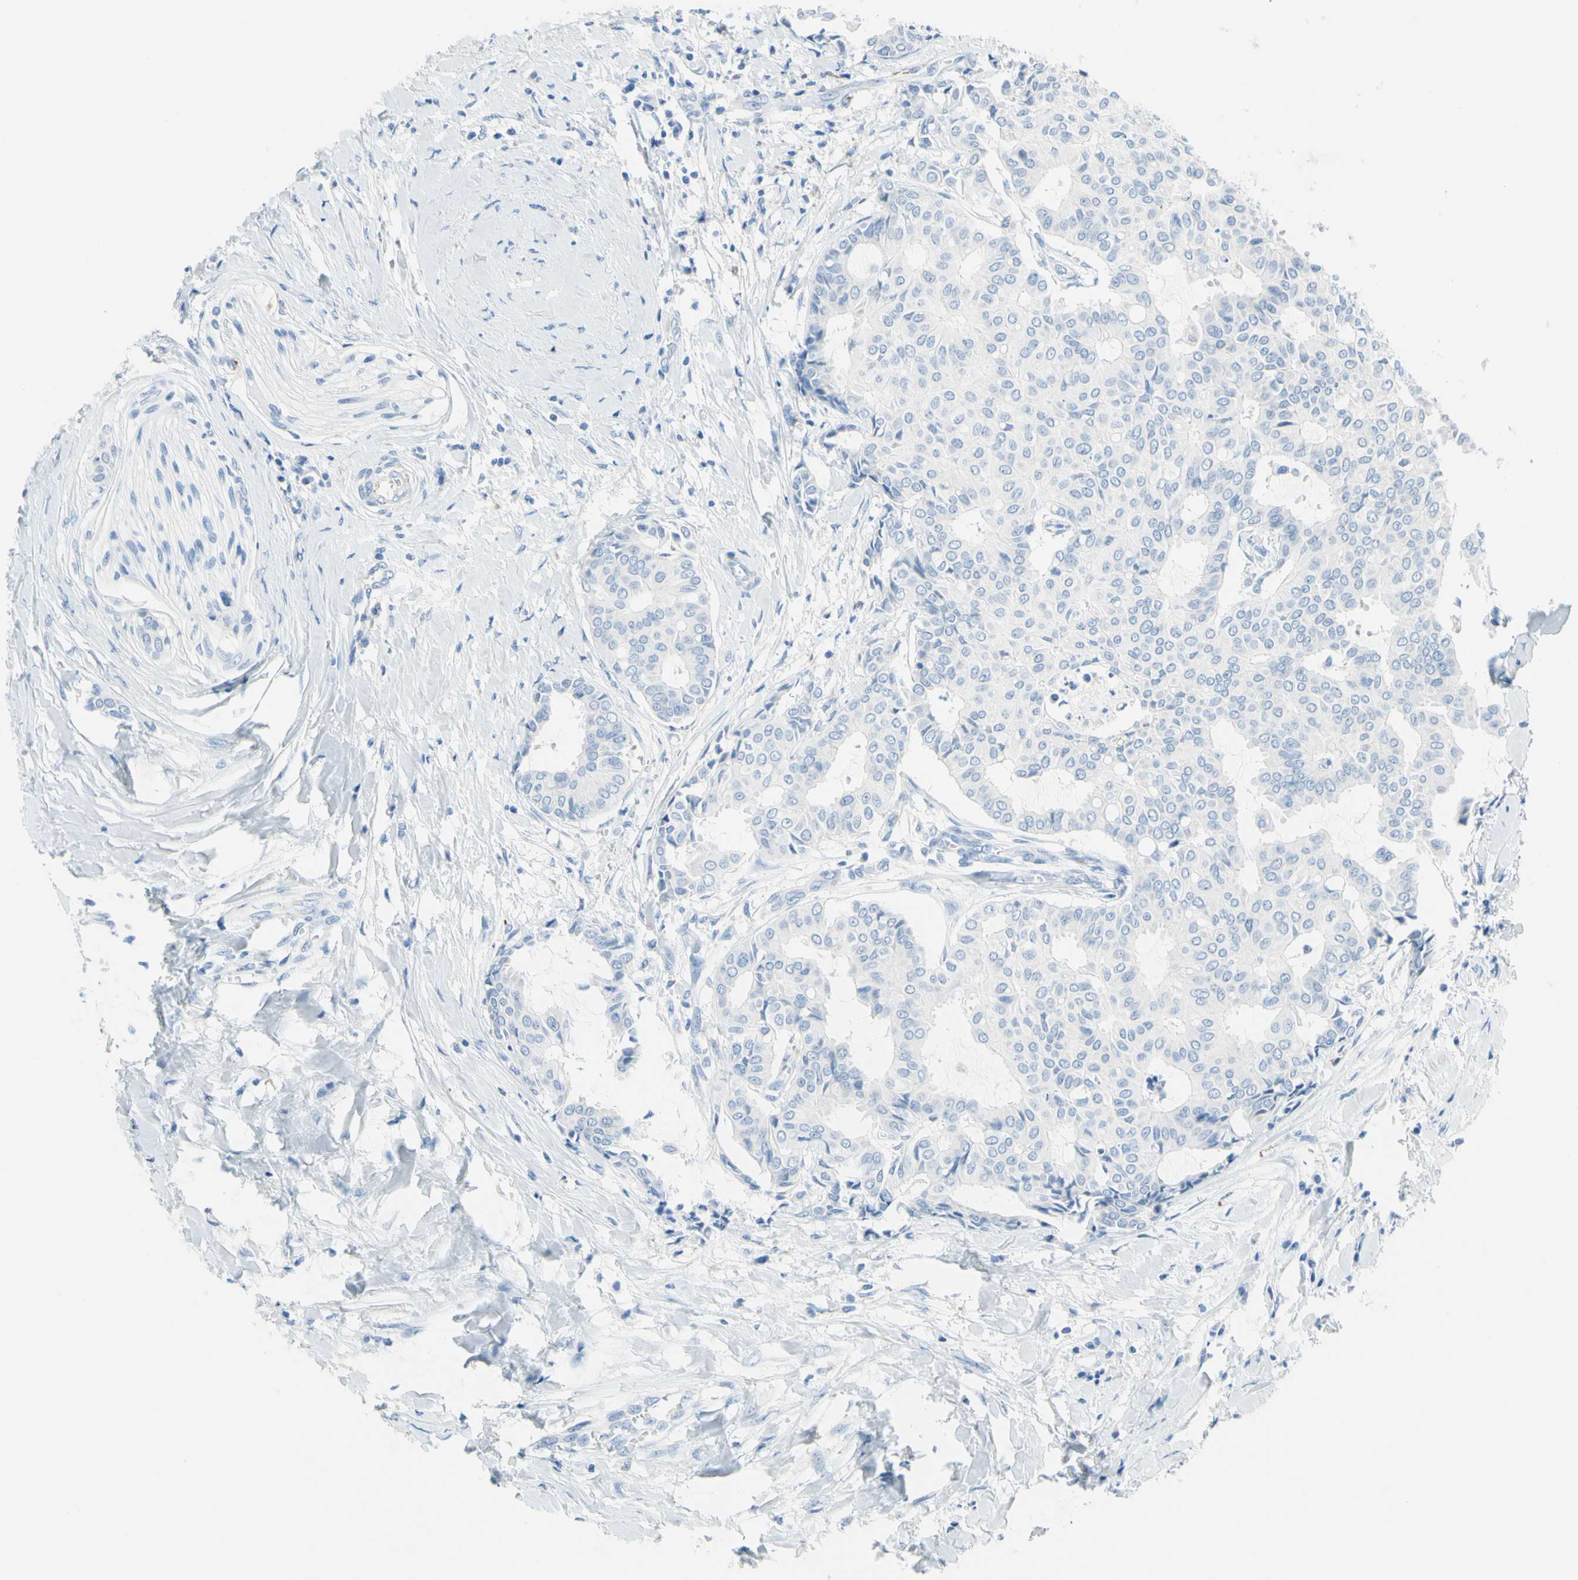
{"staining": {"intensity": "negative", "quantity": "none", "location": "none"}, "tissue": "head and neck cancer", "cell_type": "Tumor cells", "image_type": "cancer", "snomed": [{"axis": "morphology", "description": "Adenocarcinoma, NOS"}, {"axis": "topography", "description": "Salivary gland"}, {"axis": "topography", "description": "Head-Neck"}], "caption": "Tumor cells show no significant positivity in adenocarcinoma (head and neck). The staining is performed using DAB (3,3'-diaminobenzidine) brown chromogen with nuclei counter-stained in using hematoxylin.", "gene": "CYSLTR1", "patient": {"sex": "female", "age": 59}}